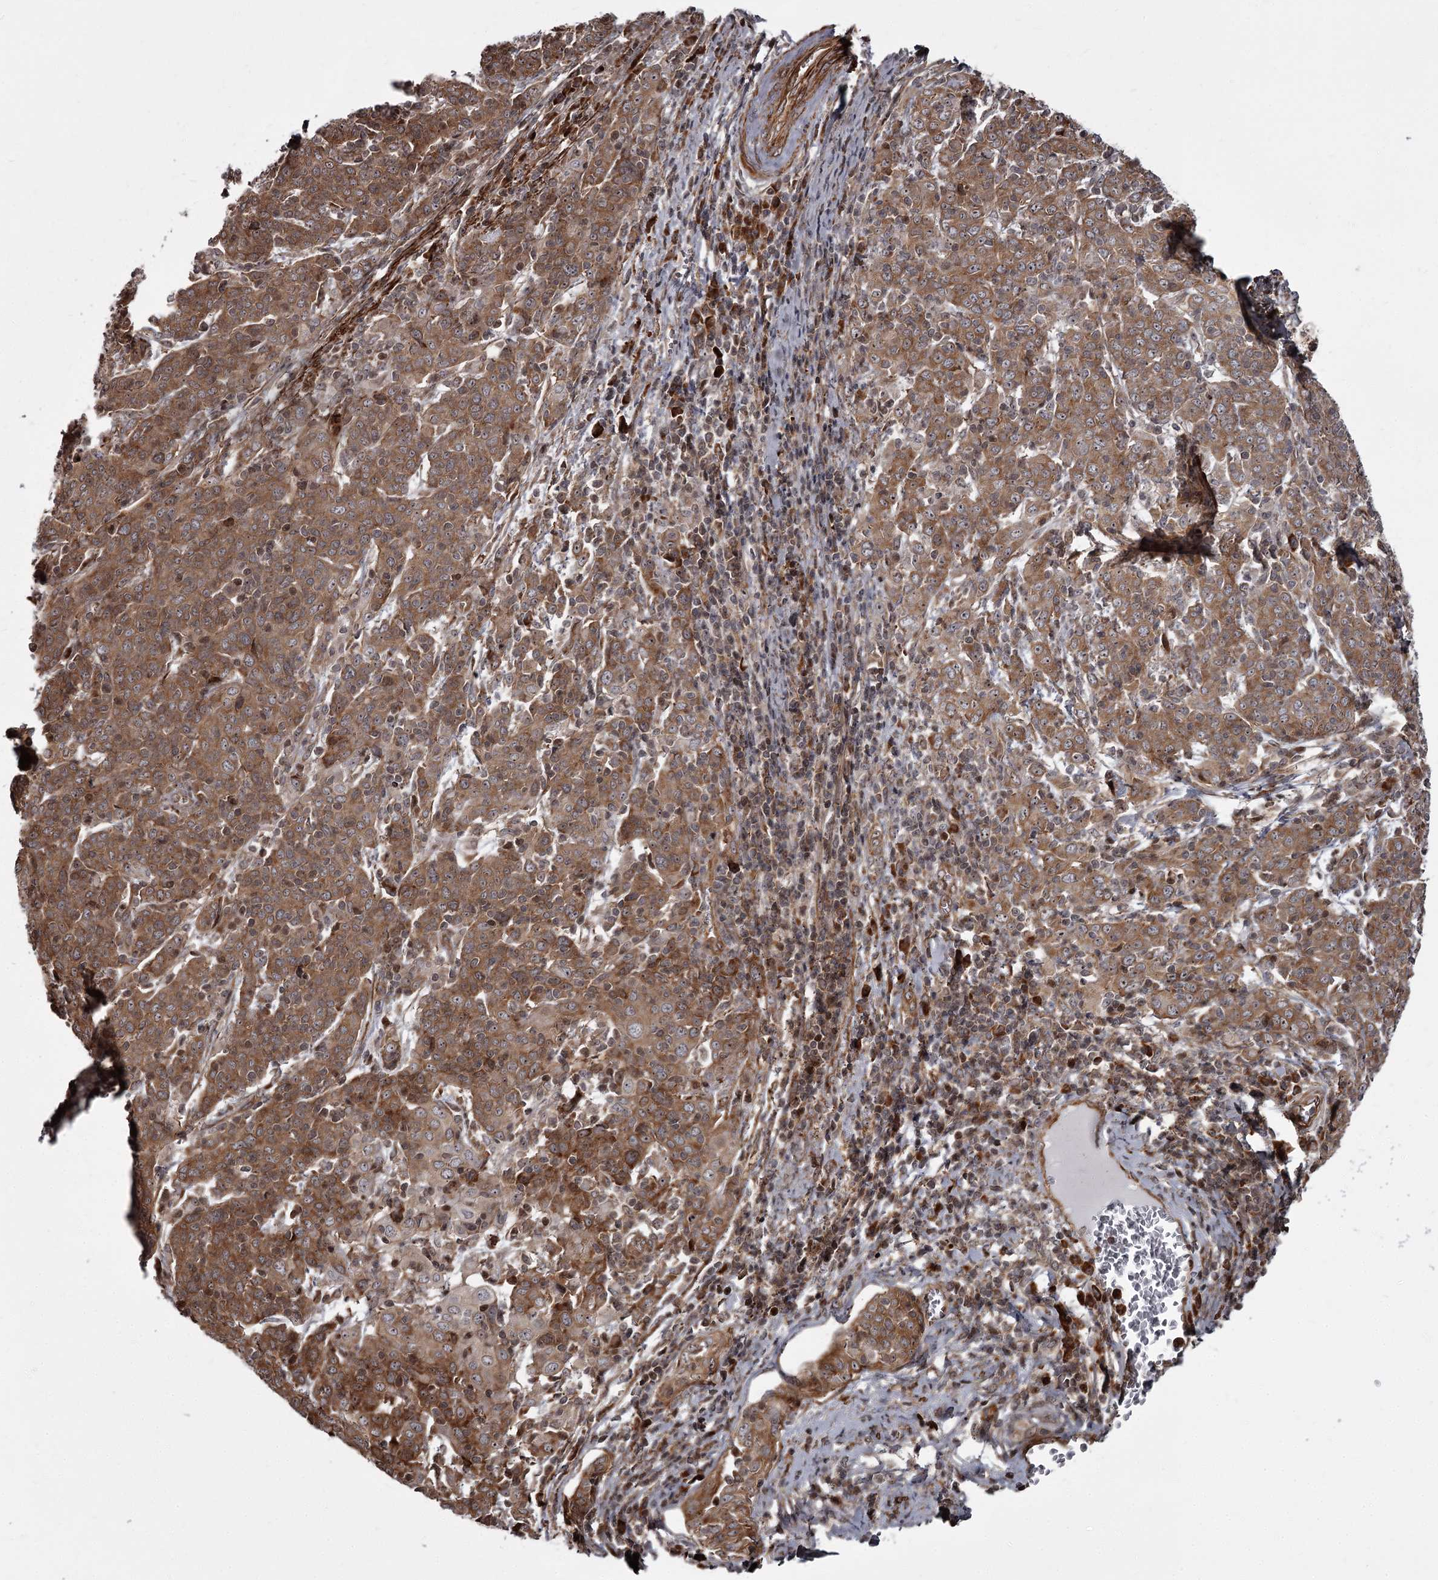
{"staining": {"intensity": "moderate", "quantity": ">75%", "location": "cytoplasmic/membranous"}, "tissue": "cervical cancer", "cell_type": "Tumor cells", "image_type": "cancer", "snomed": [{"axis": "morphology", "description": "Squamous cell carcinoma, NOS"}, {"axis": "topography", "description": "Cervix"}], "caption": "Cervical cancer (squamous cell carcinoma) stained for a protein reveals moderate cytoplasmic/membranous positivity in tumor cells.", "gene": "THAP9", "patient": {"sex": "female", "age": 67}}